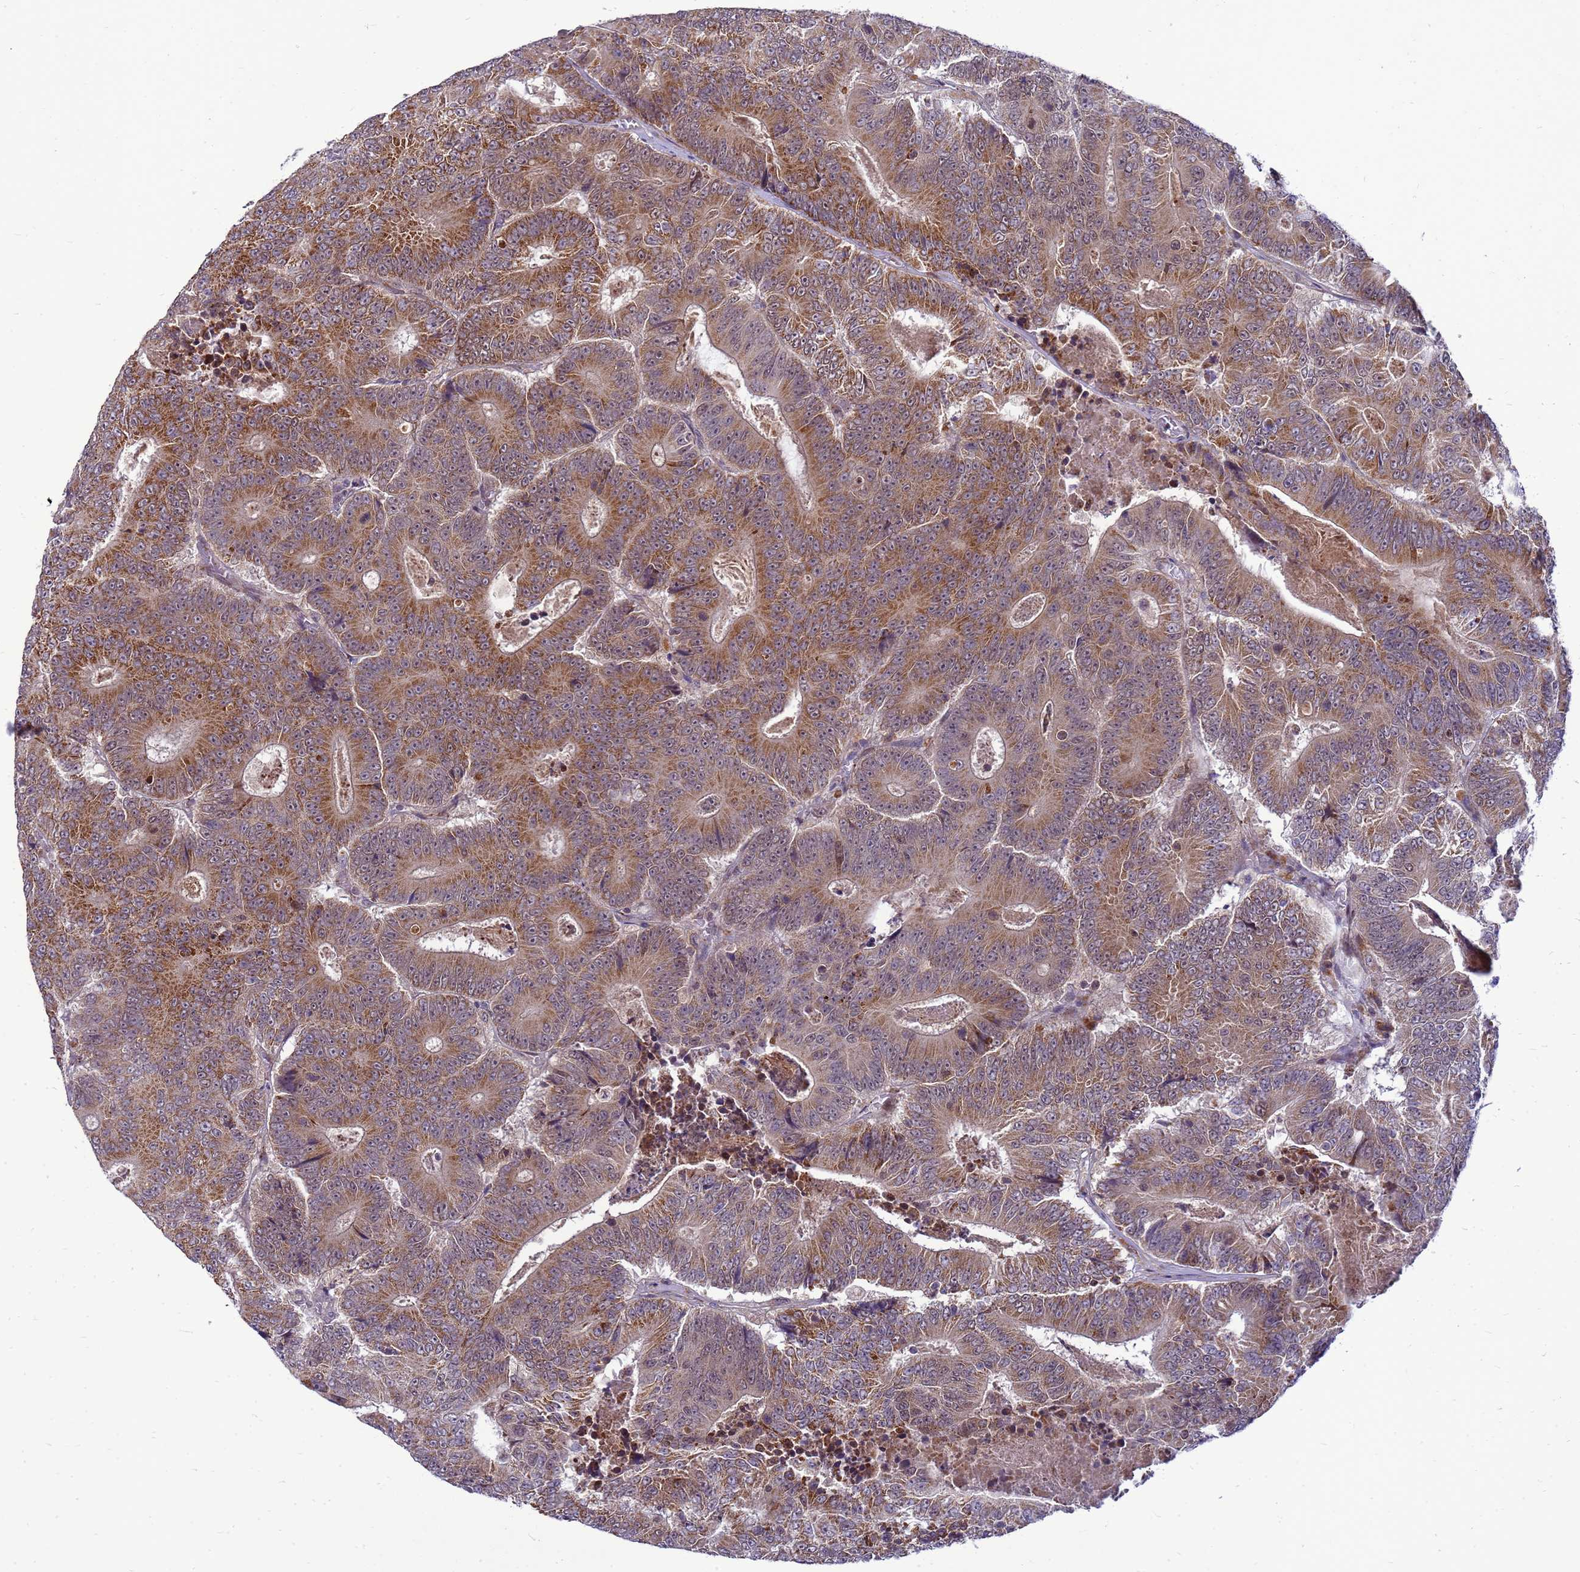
{"staining": {"intensity": "moderate", "quantity": ">75%", "location": "cytoplasmic/membranous"}, "tissue": "colorectal cancer", "cell_type": "Tumor cells", "image_type": "cancer", "snomed": [{"axis": "morphology", "description": "Adenocarcinoma, NOS"}, {"axis": "topography", "description": "Colon"}], "caption": "Immunohistochemical staining of adenocarcinoma (colorectal) demonstrates moderate cytoplasmic/membranous protein expression in approximately >75% of tumor cells.", "gene": "C12orf43", "patient": {"sex": "male", "age": 83}}